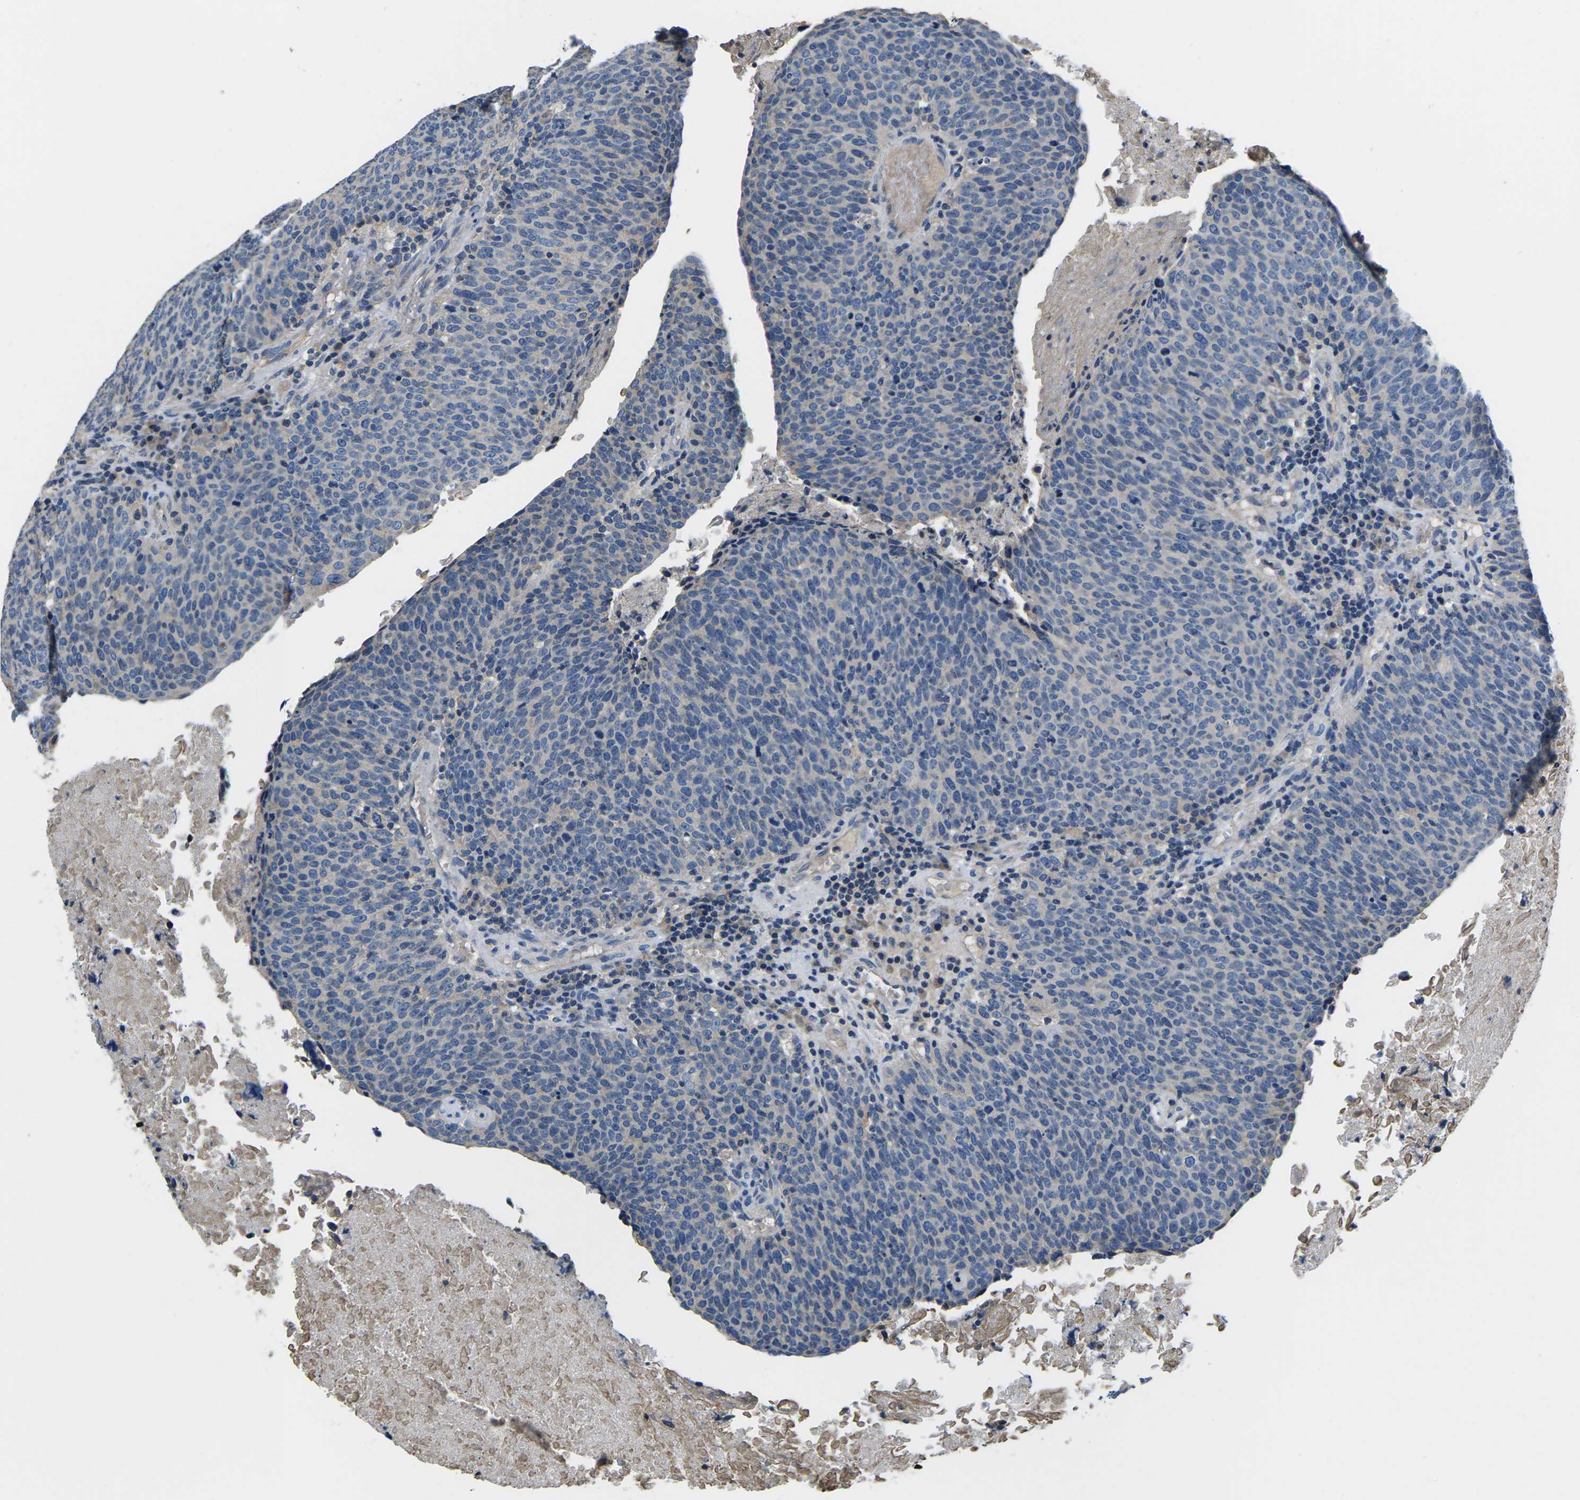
{"staining": {"intensity": "negative", "quantity": "none", "location": "none"}, "tissue": "head and neck cancer", "cell_type": "Tumor cells", "image_type": "cancer", "snomed": [{"axis": "morphology", "description": "Squamous cell carcinoma, NOS"}, {"axis": "morphology", "description": "Squamous cell carcinoma, metastatic, NOS"}, {"axis": "topography", "description": "Lymph node"}, {"axis": "topography", "description": "Head-Neck"}], "caption": "This micrograph is of head and neck squamous cell carcinoma stained with immunohistochemistry to label a protein in brown with the nuclei are counter-stained blue. There is no positivity in tumor cells.", "gene": "PDCD6IP", "patient": {"sex": "male", "age": 62}}